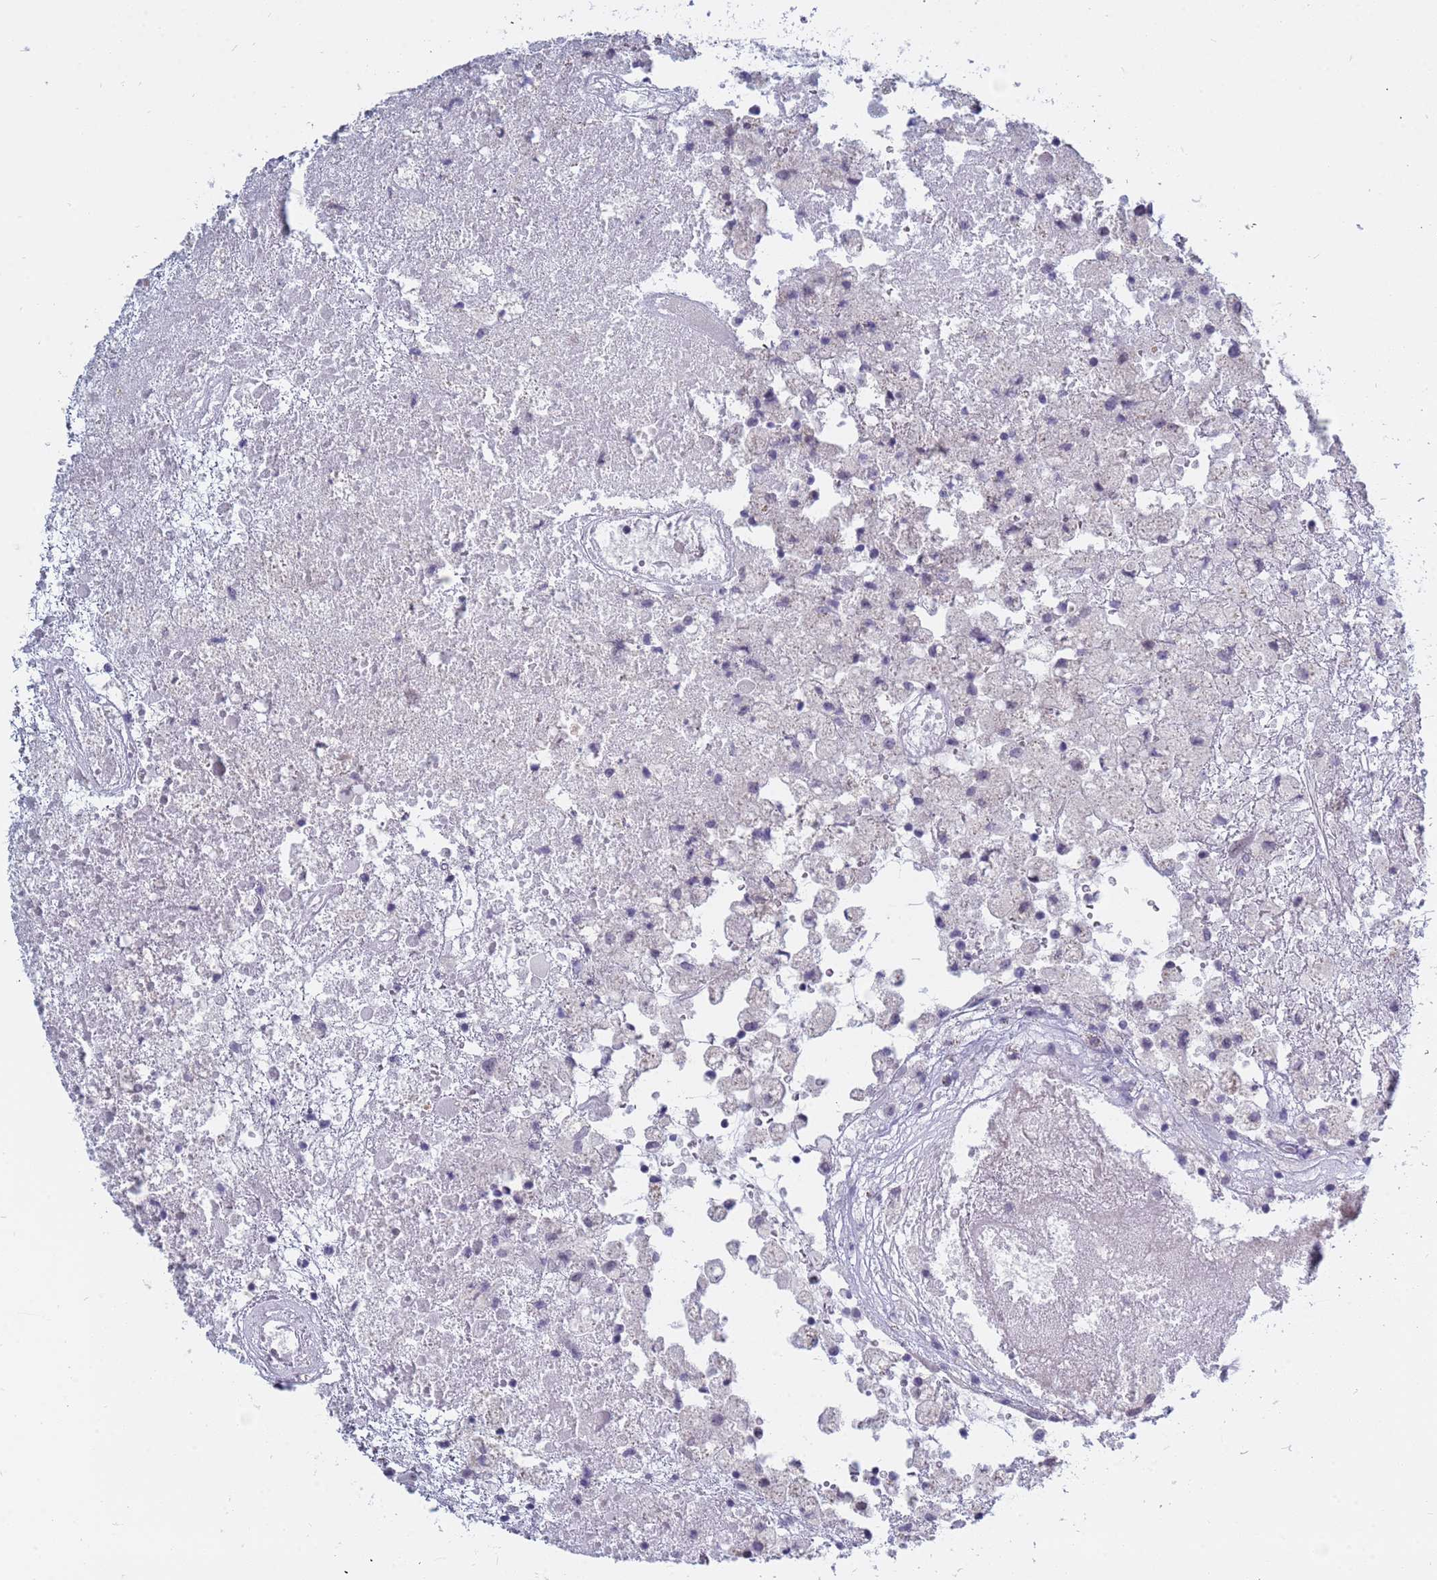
{"staining": {"intensity": "negative", "quantity": "none", "location": "none"}, "tissue": "glioma", "cell_type": "Tumor cells", "image_type": "cancer", "snomed": [{"axis": "morphology", "description": "Glioma, malignant, High grade"}, {"axis": "topography", "description": "Brain"}], "caption": "An image of glioma stained for a protein reveals no brown staining in tumor cells. The staining is performed using DAB (3,3'-diaminobenzidine) brown chromogen with nuclei counter-stained in using hematoxylin.", "gene": "CXorf65", "patient": {"sex": "male", "age": 76}}